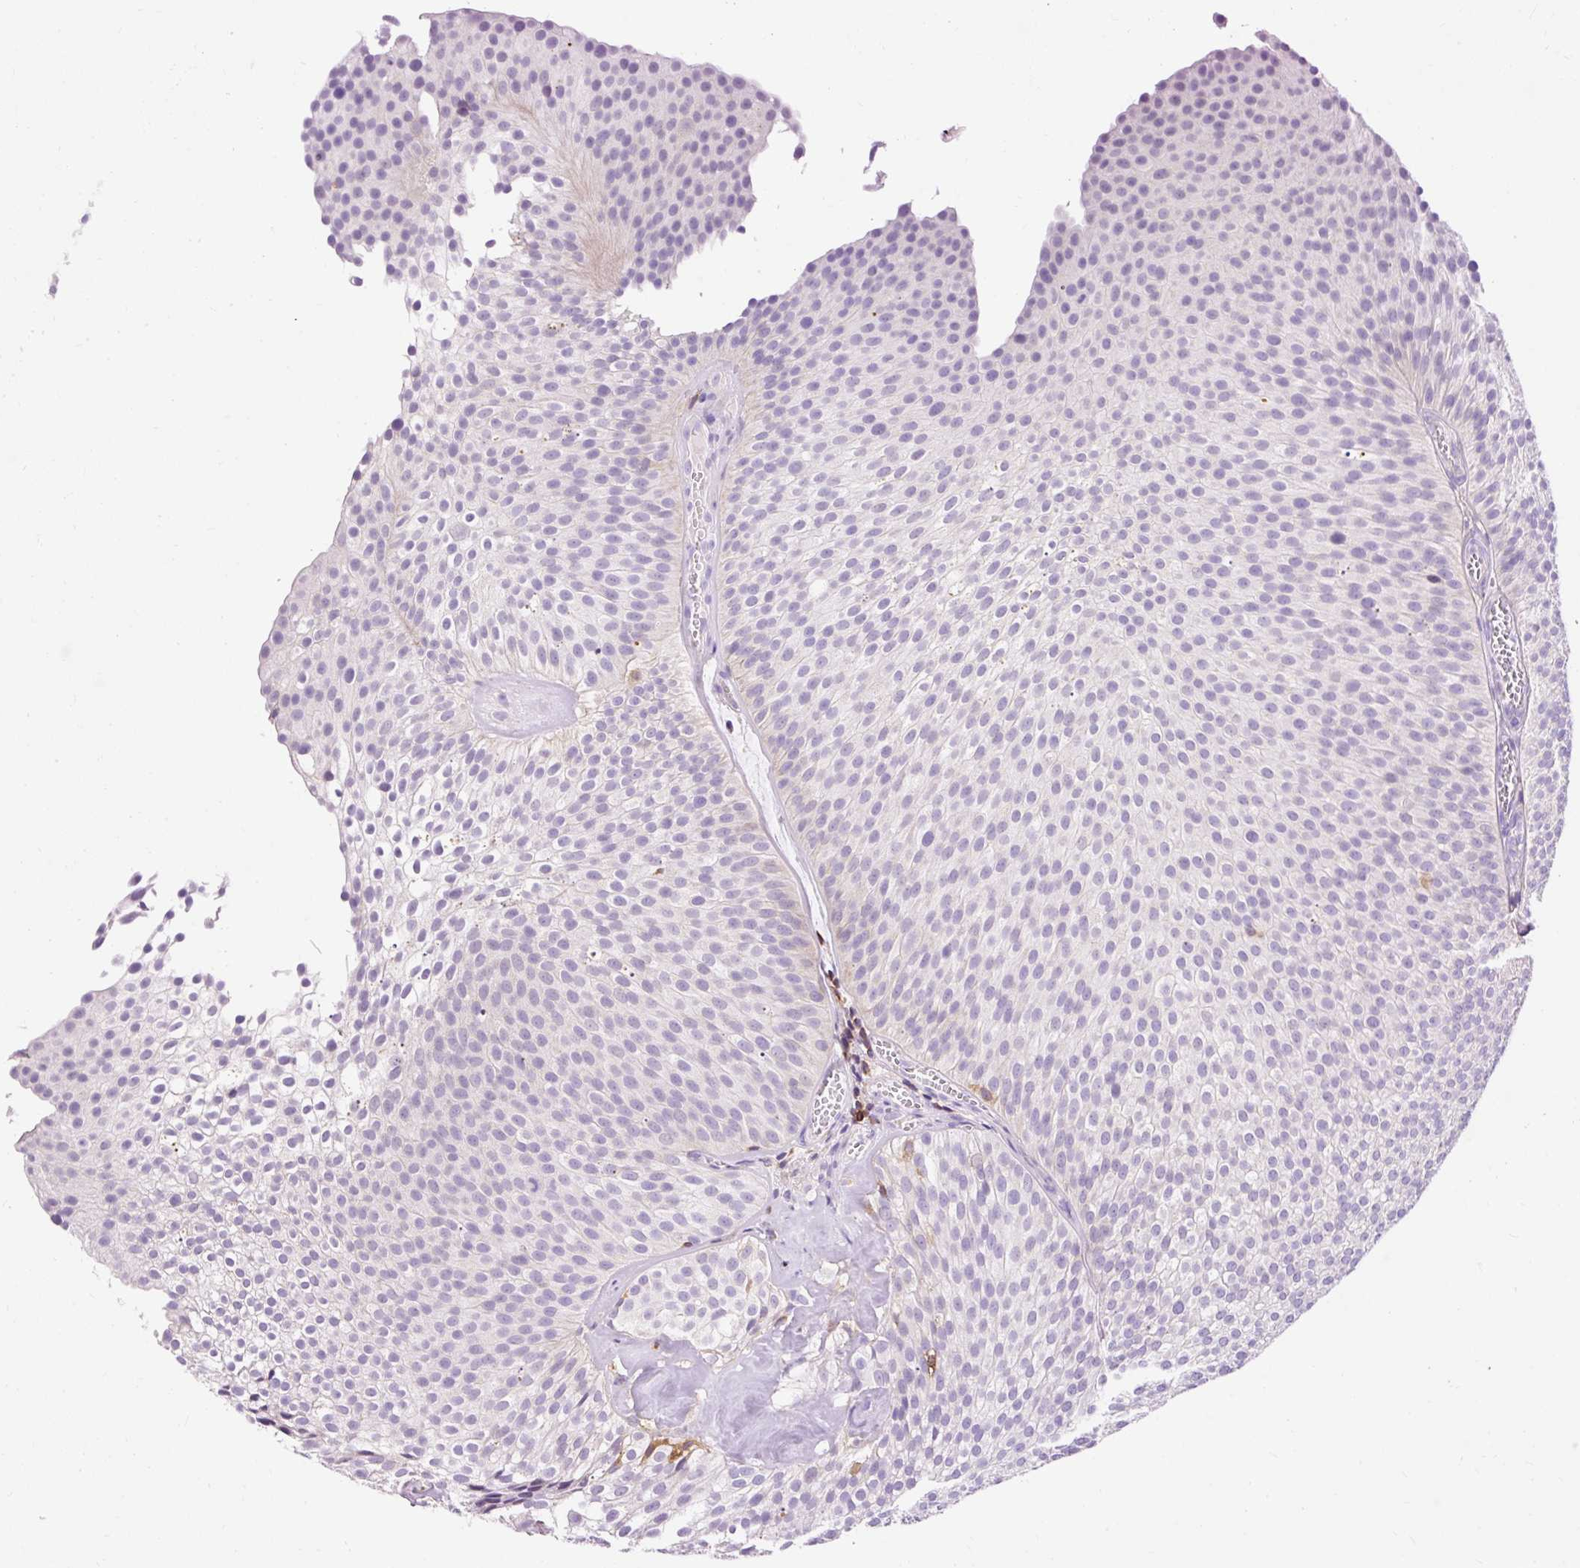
{"staining": {"intensity": "negative", "quantity": "none", "location": "none"}, "tissue": "urothelial cancer", "cell_type": "Tumor cells", "image_type": "cancer", "snomed": [{"axis": "morphology", "description": "Urothelial carcinoma, Low grade"}, {"axis": "topography", "description": "Urinary bladder"}], "caption": "An IHC micrograph of urothelial carcinoma (low-grade) is shown. There is no staining in tumor cells of urothelial carcinoma (low-grade). (DAB (3,3'-diaminobenzidine) immunohistochemistry visualized using brightfield microscopy, high magnification).", "gene": "CD83", "patient": {"sex": "male", "age": 91}}